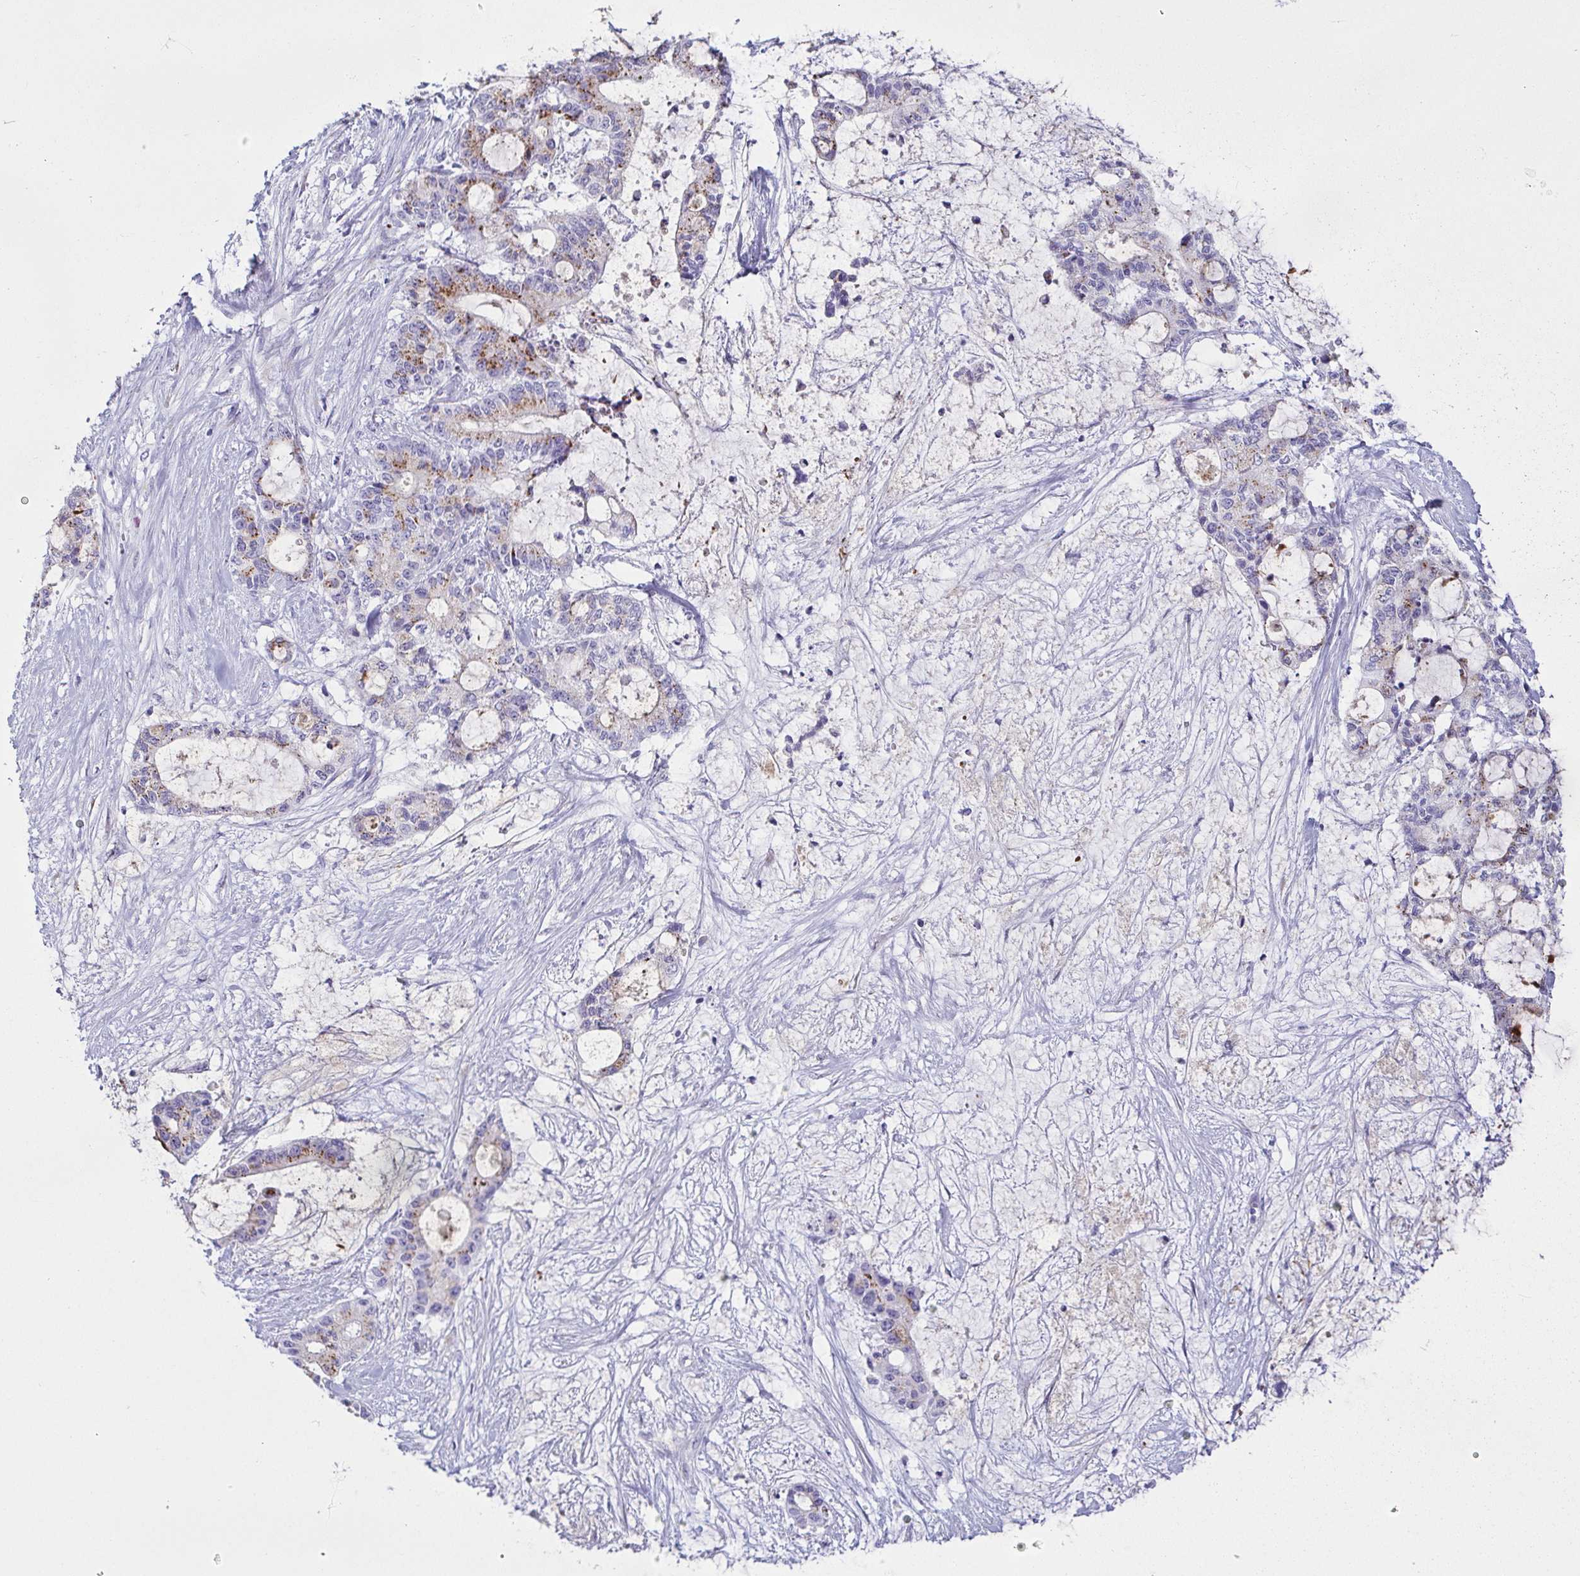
{"staining": {"intensity": "moderate", "quantity": "25%-75%", "location": "cytoplasmic/membranous"}, "tissue": "liver cancer", "cell_type": "Tumor cells", "image_type": "cancer", "snomed": [{"axis": "morphology", "description": "Normal tissue, NOS"}, {"axis": "morphology", "description": "Cholangiocarcinoma"}, {"axis": "topography", "description": "Liver"}, {"axis": "topography", "description": "Peripheral nerve tissue"}], "caption": "Brown immunohistochemical staining in cholangiocarcinoma (liver) shows moderate cytoplasmic/membranous staining in approximately 25%-75% of tumor cells.", "gene": "LDLRAD1", "patient": {"sex": "female", "age": 73}}